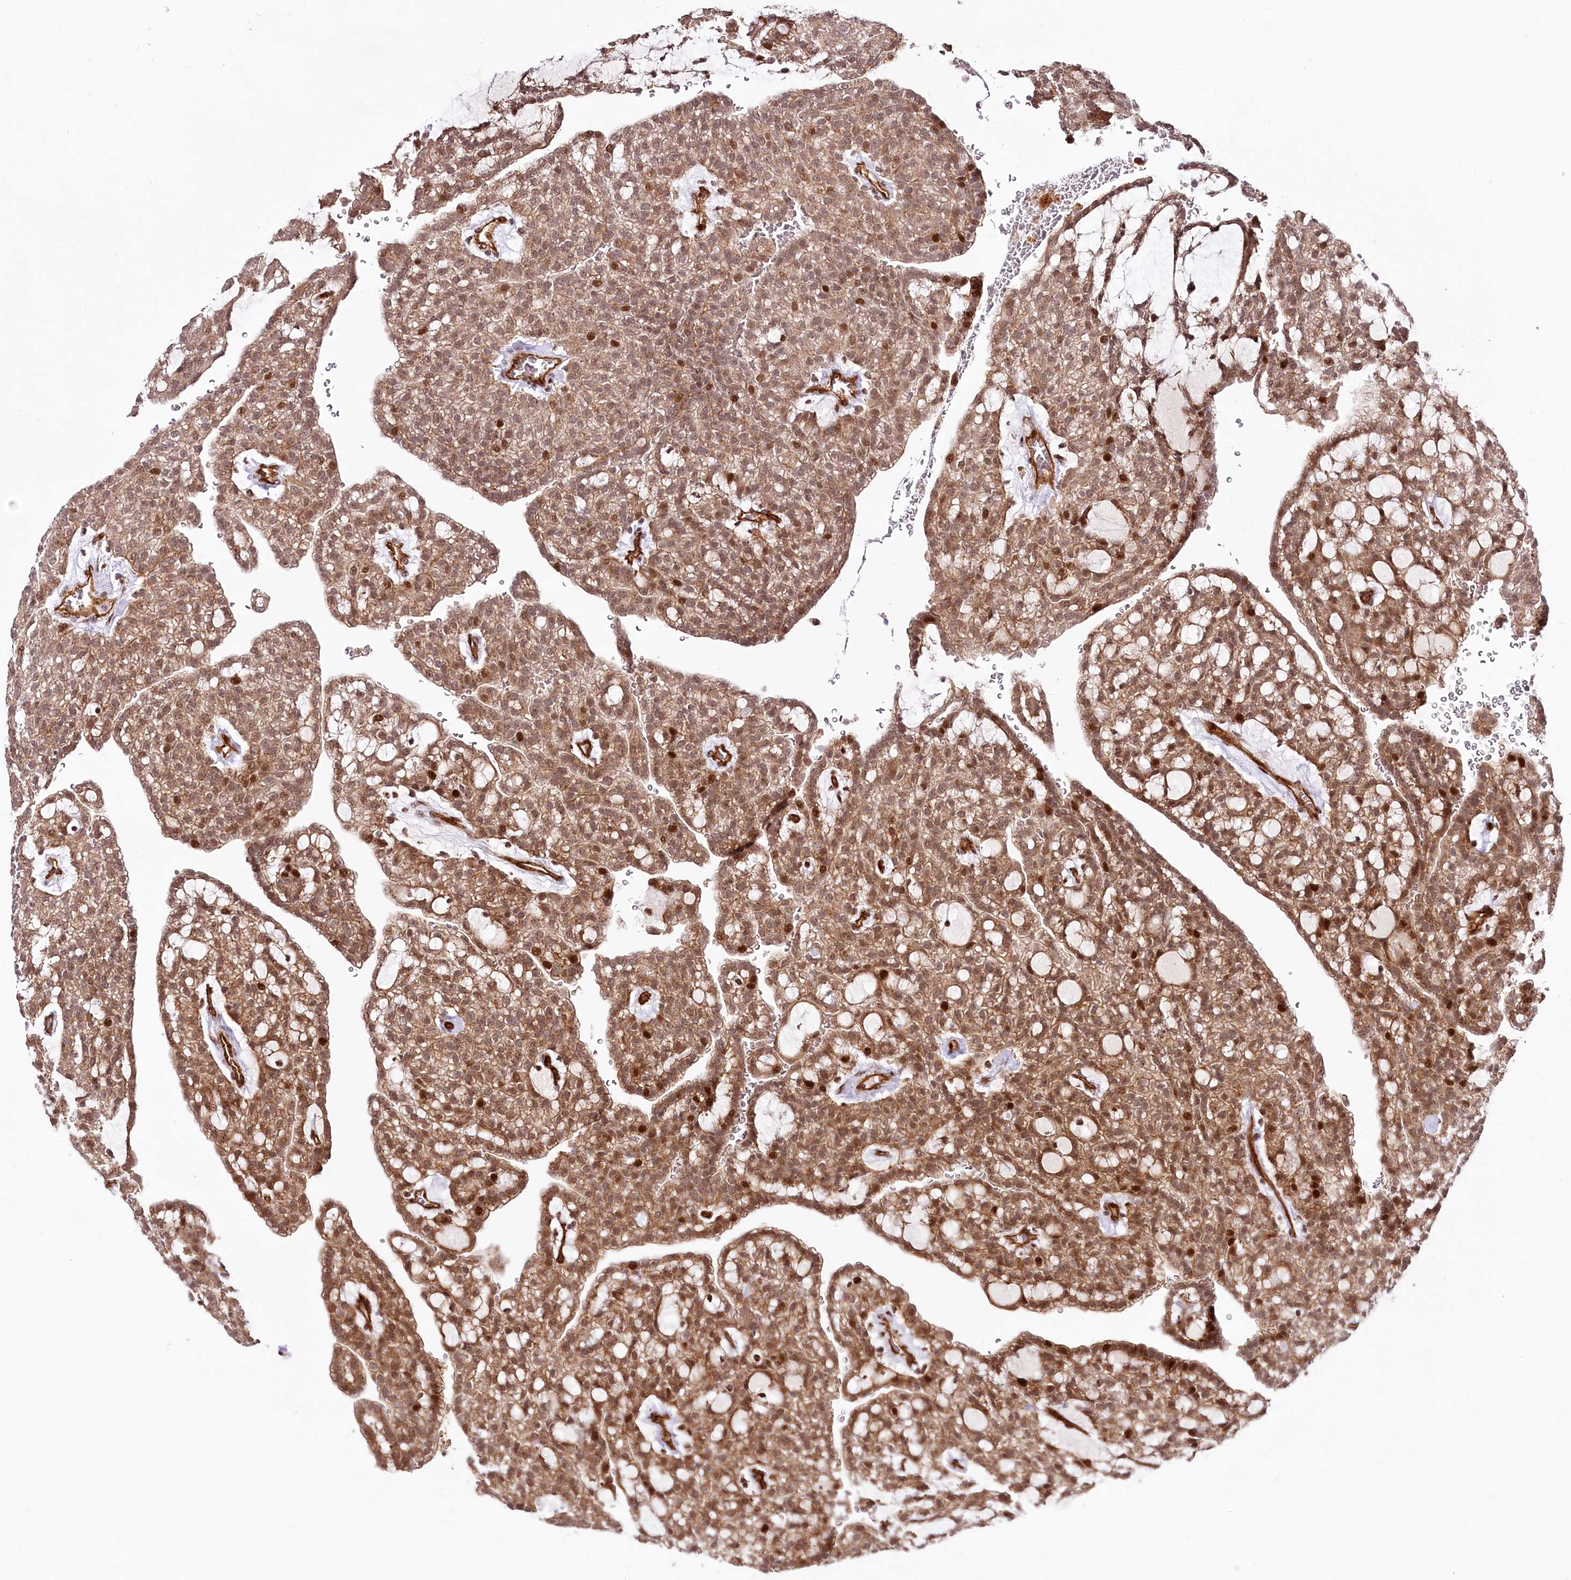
{"staining": {"intensity": "moderate", "quantity": ">75%", "location": "cytoplasmic/membranous"}, "tissue": "renal cancer", "cell_type": "Tumor cells", "image_type": "cancer", "snomed": [{"axis": "morphology", "description": "Adenocarcinoma, NOS"}, {"axis": "topography", "description": "Kidney"}], "caption": "Protein staining of adenocarcinoma (renal) tissue displays moderate cytoplasmic/membranous staining in approximately >75% of tumor cells.", "gene": "COPG1", "patient": {"sex": "male", "age": 63}}